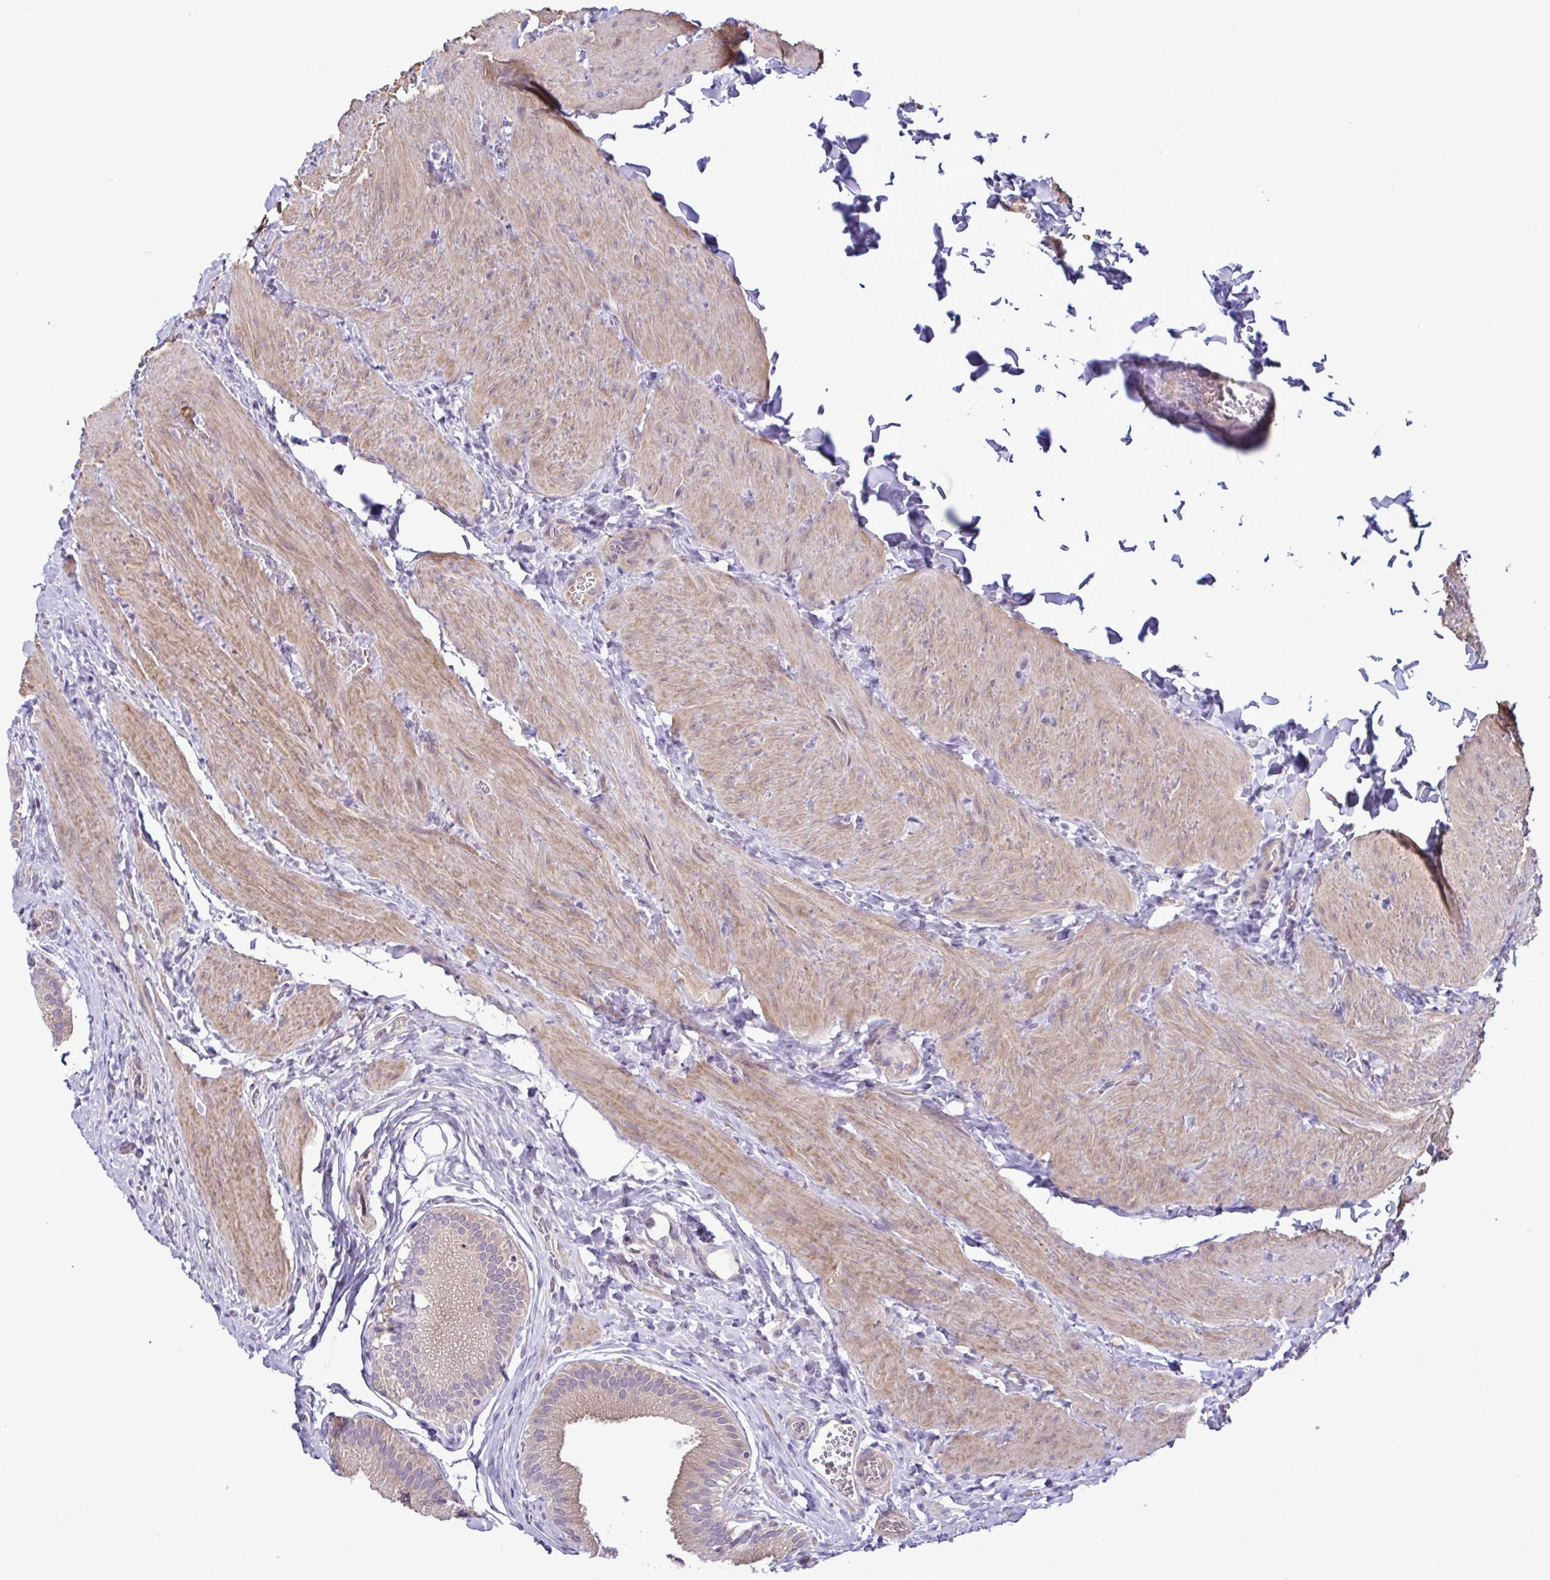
{"staining": {"intensity": "weak", "quantity": ">75%", "location": "cytoplasmic/membranous"}, "tissue": "gallbladder", "cell_type": "Glandular cells", "image_type": "normal", "snomed": [{"axis": "morphology", "description": "Normal tissue, NOS"}, {"axis": "topography", "description": "Gallbladder"}, {"axis": "topography", "description": "Peripheral nerve tissue"}], "caption": "About >75% of glandular cells in benign human gallbladder show weak cytoplasmic/membranous protein expression as visualized by brown immunohistochemical staining.", "gene": "SYNPO2L", "patient": {"sex": "male", "age": 17}}